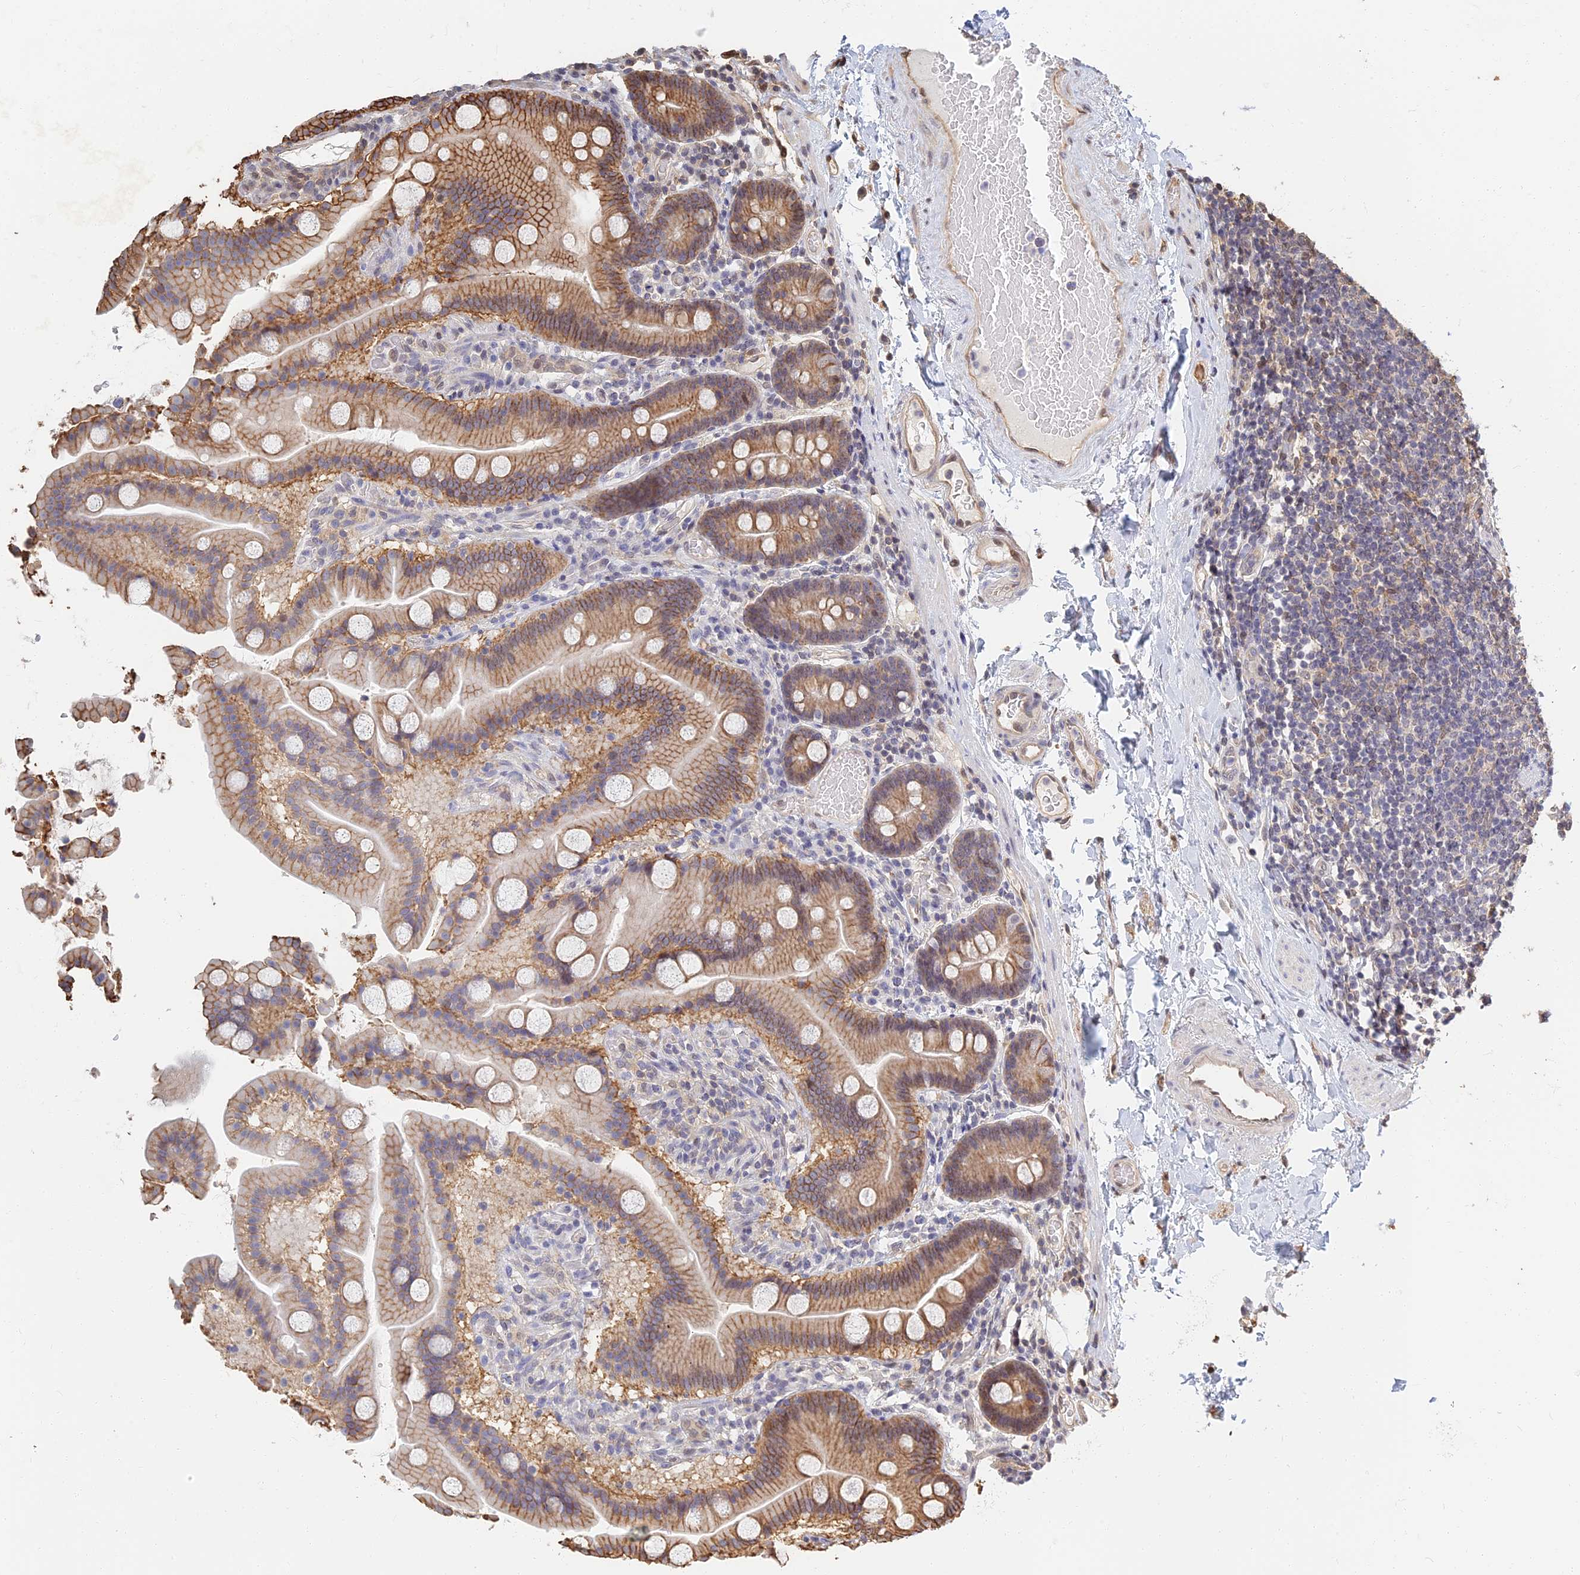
{"staining": {"intensity": "strong", "quantity": ">75%", "location": "cytoplasmic/membranous"}, "tissue": "duodenum", "cell_type": "Glandular cells", "image_type": "normal", "snomed": [{"axis": "morphology", "description": "Normal tissue, NOS"}, {"axis": "topography", "description": "Duodenum"}], "caption": "Brown immunohistochemical staining in benign duodenum exhibits strong cytoplasmic/membranous staining in about >75% of glandular cells. (brown staining indicates protein expression, while blue staining denotes nuclei).", "gene": "LRRN3", "patient": {"sex": "male", "age": 55}}